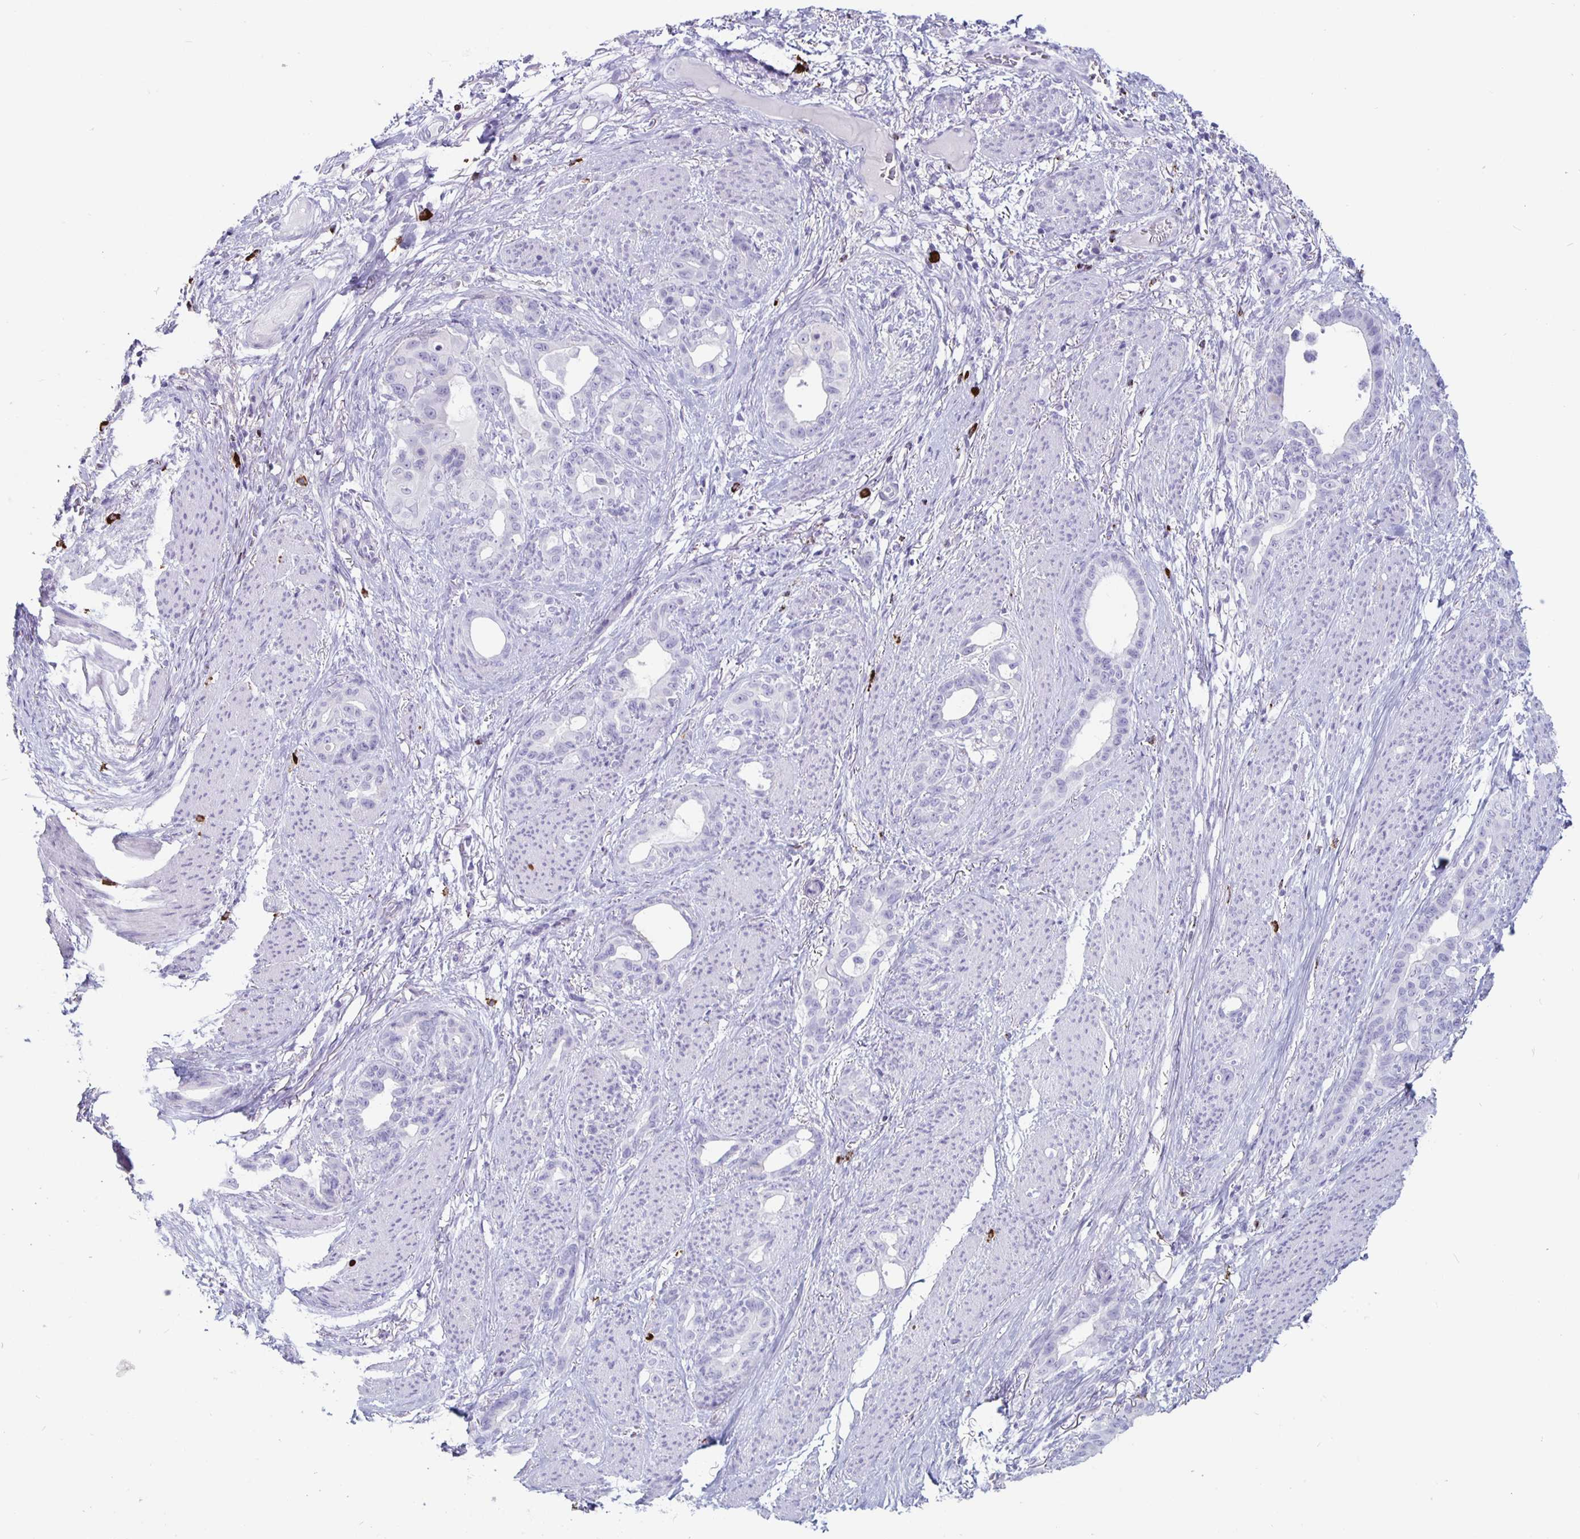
{"staining": {"intensity": "negative", "quantity": "none", "location": "none"}, "tissue": "stomach cancer", "cell_type": "Tumor cells", "image_type": "cancer", "snomed": [{"axis": "morphology", "description": "Normal tissue, NOS"}, {"axis": "morphology", "description": "Adenocarcinoma, NOS"}, {"axis": "topography", "description": "Esophagus"}, {"axis": "topography", "description": "Stomach, upper"}], "caption": "Adenocarcinoma (stomach) stained for a protein using IHC reveals no staining tumor cells.", "gene": "GZMK", "patient": {"sex": "male", "age": 62}}